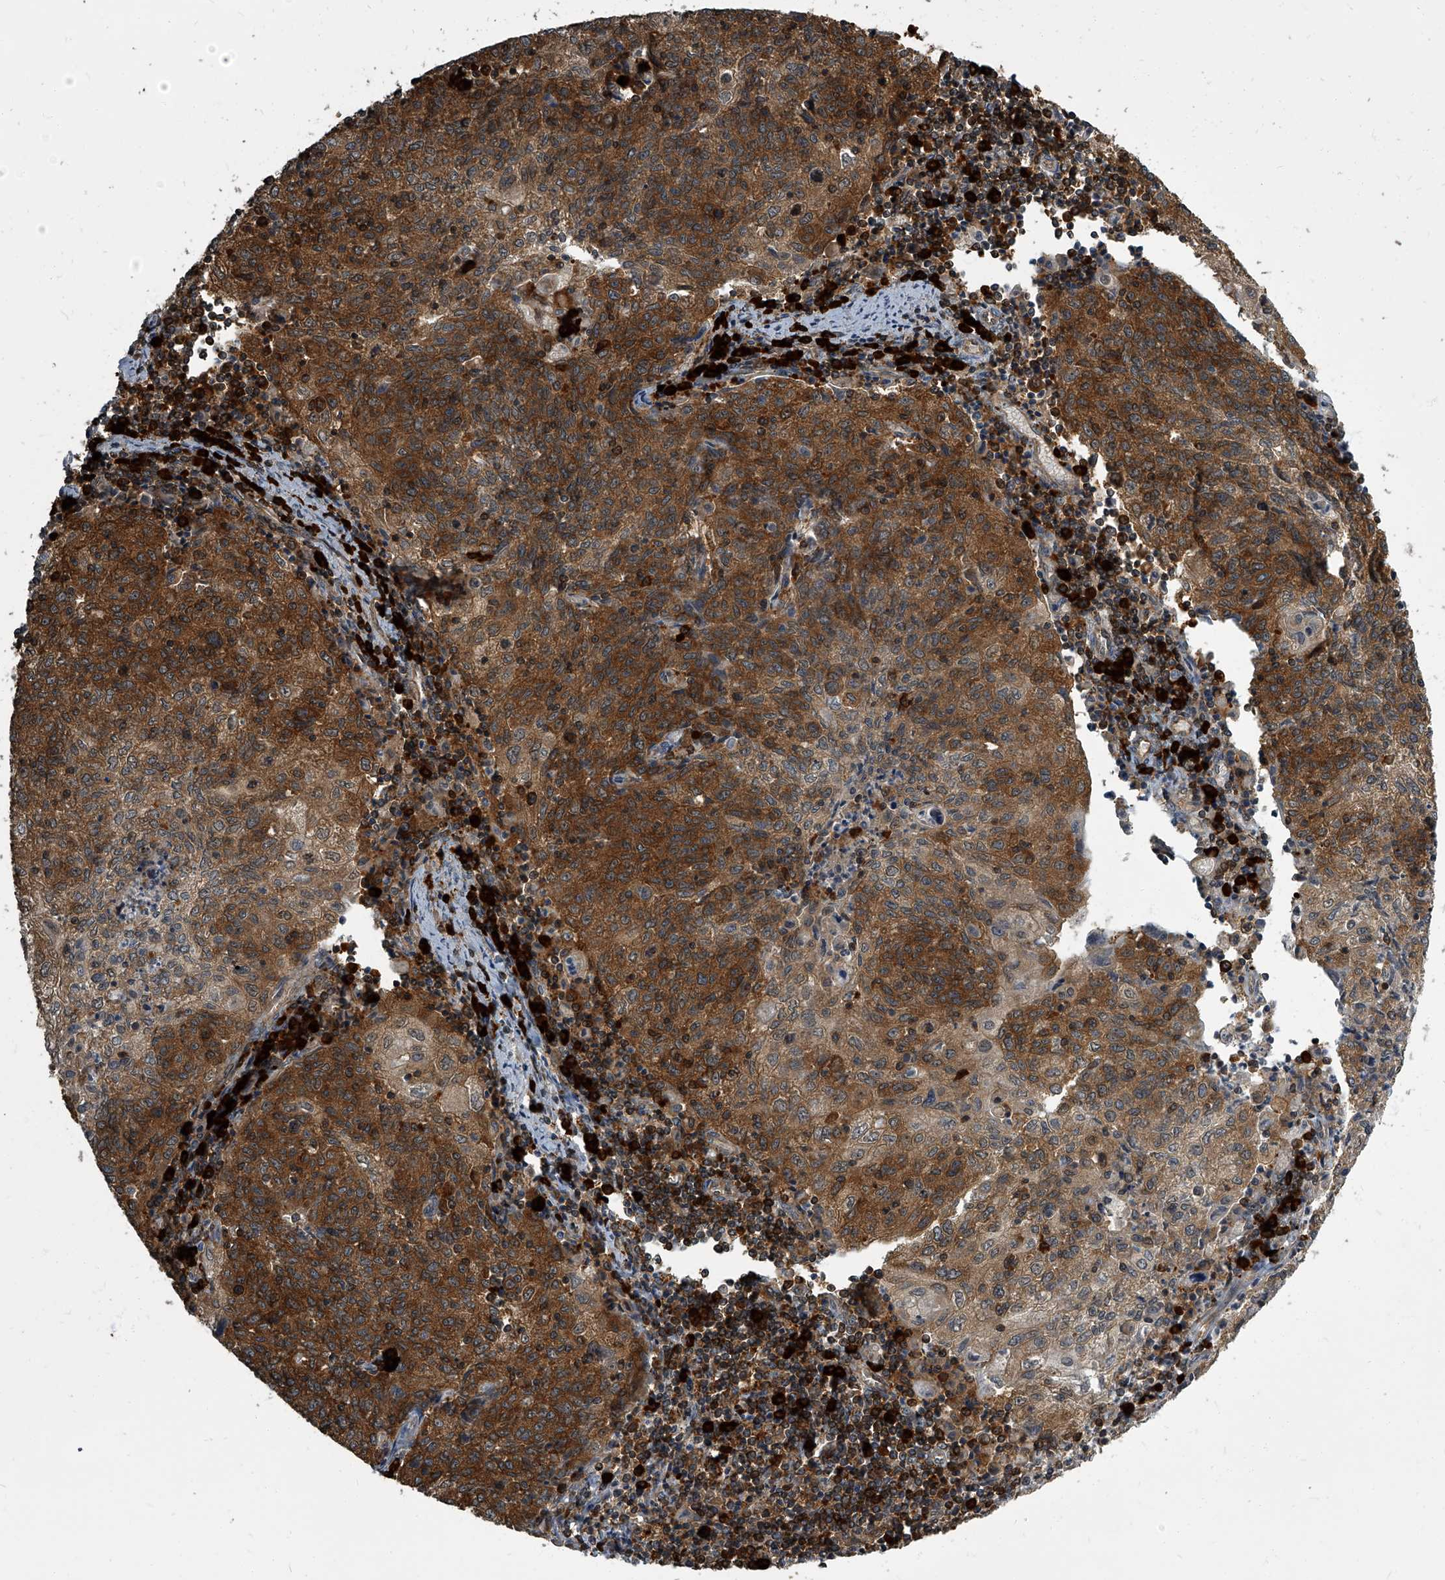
{"staining": {"intensity": "moderate", "quantity": ">75%", "location": "cytoplasmic/membranous"}, "tissue": "cervical cancer", "cell_type": "Tumor cells", "image_type": "cancer", "snomed": [{"axis": "morphology", "description": "Squamous cell carcinoma, NOS"}, {"axis": "topography", "description": "Cervix"}], "caption": "DAB (3,3'-diaminobenzidine) immunohistochemical staining of human cervical squamous cell carcinoma exhibits moderate cytoplasmic/membranous protein expression in approximately >75% of tumor cells.", "gene": "CDV3", "patient": {"sex": "female", "age": 48}}